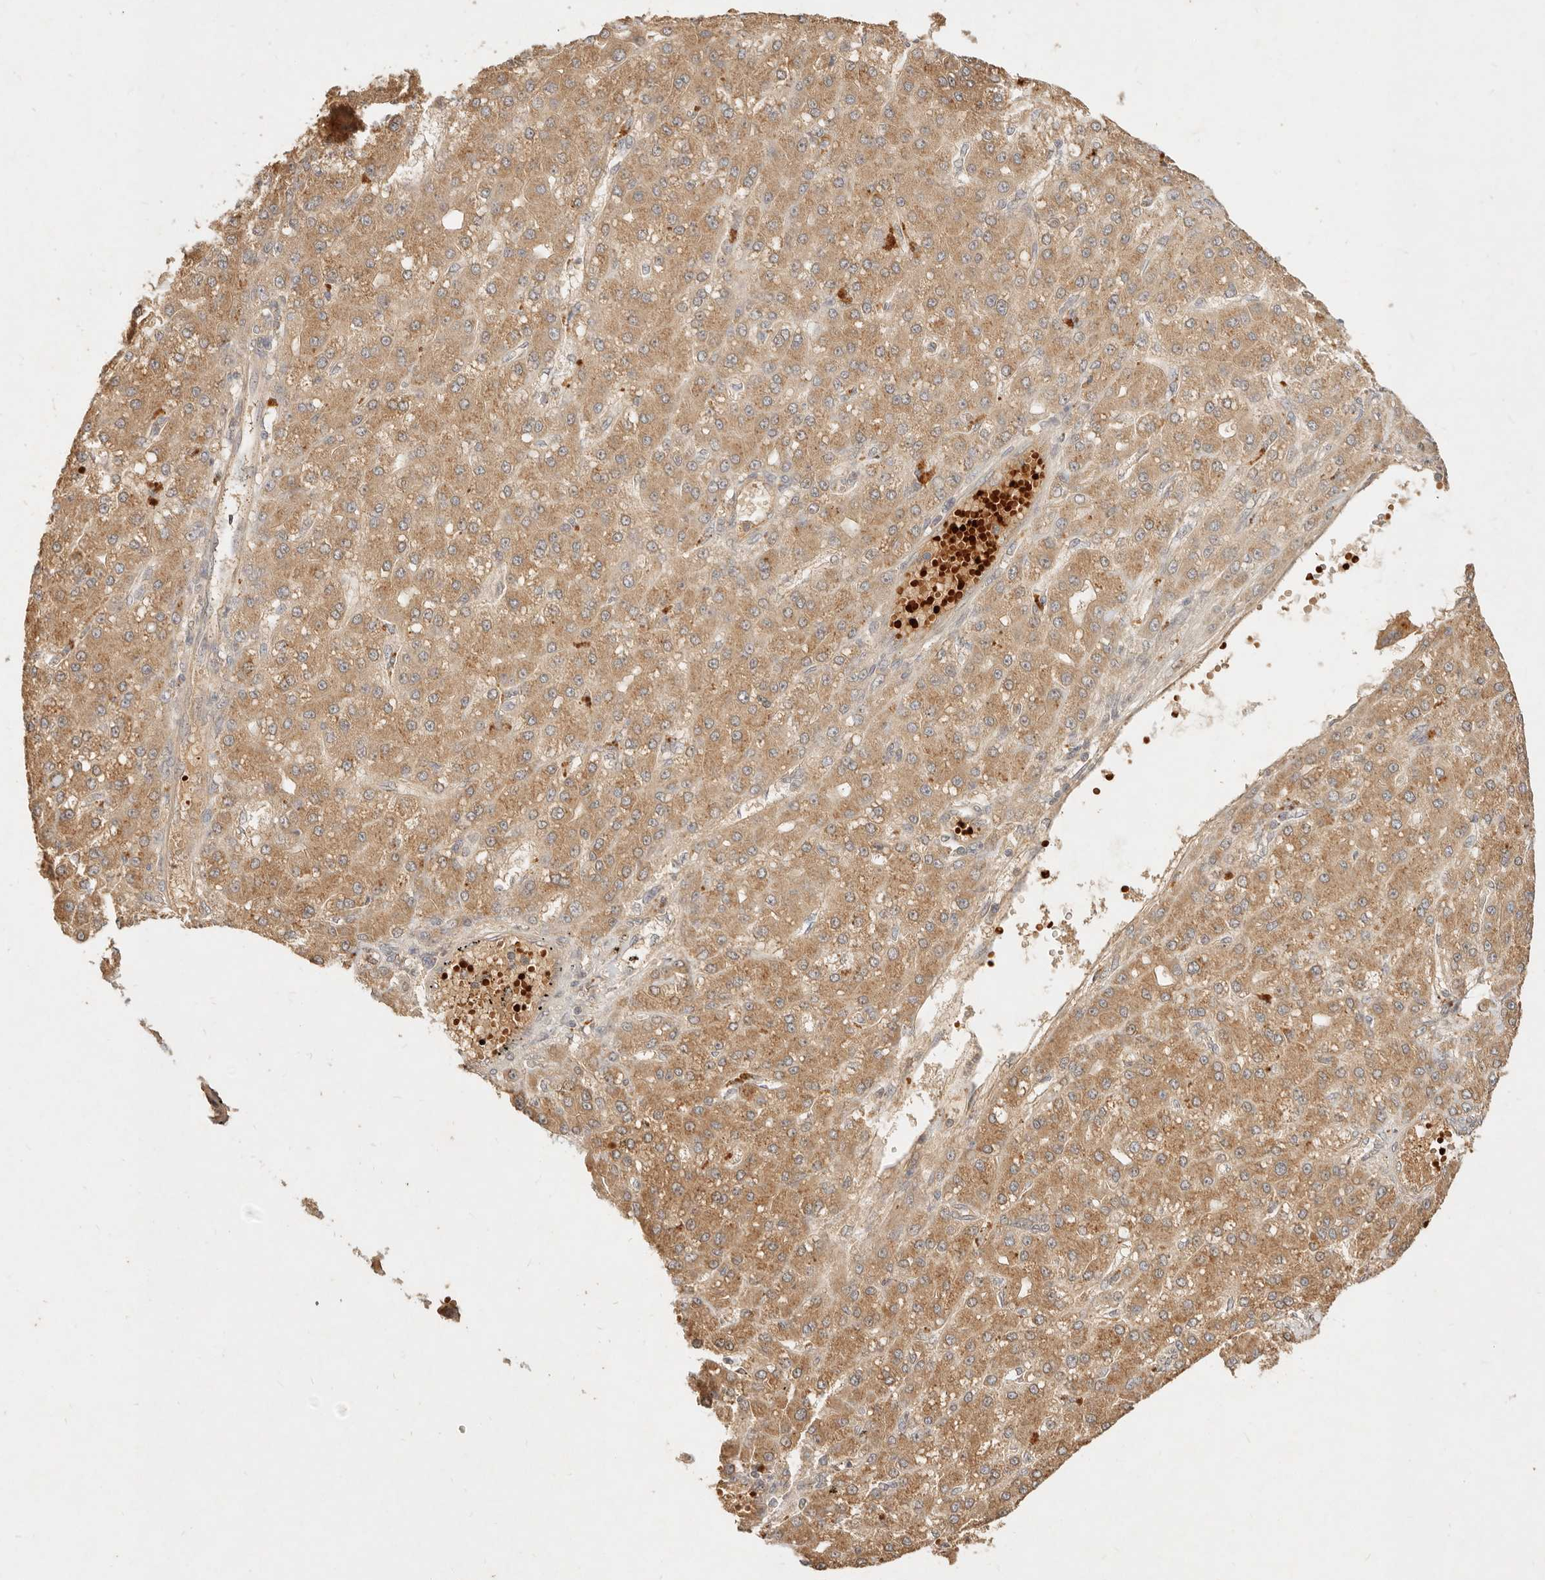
{"staining": {"intensity": "moderate", "quantity": ">75%", "location": "cytoplasmic/membranous"}, "tissue": "liver cancer", "cell_type": "Tumor cells", "image_type": "cancer", "snomed": [{"axis": "morphology", "description": "Carcinoma, Hepatocellular, NOS"}, {"axis": "topography", "description": "Liver"}], "caption": "A brown stain labels moderate cytoplasmic/membranous expression of a protein in human liver cancer tumor cells. The protein is shown in brown color, while the nuclei are stained blue.", "gene": "FREM2", "patient": {"sex": "male", "age": 67}}